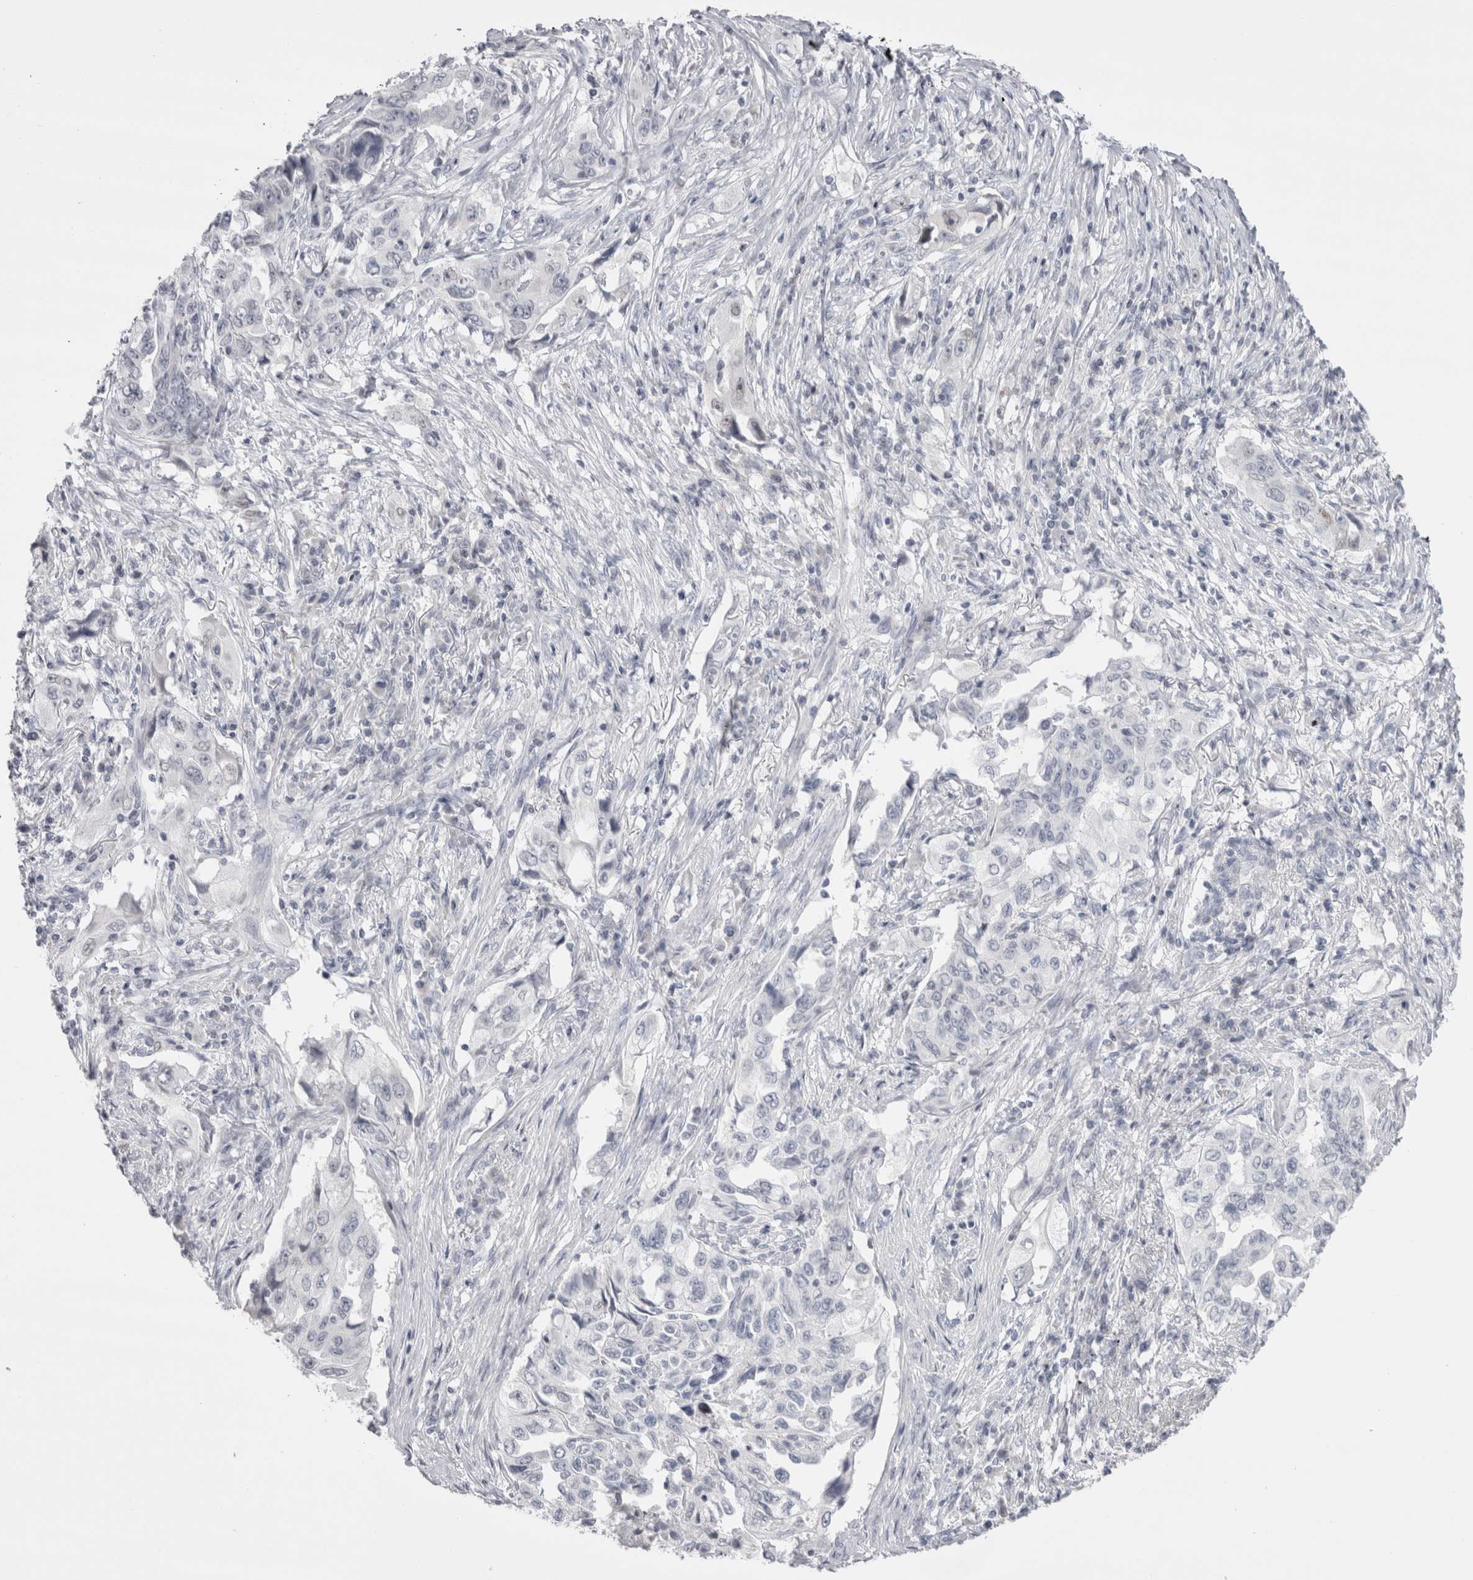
{"staining": {"intensity": "negative", "quantity": "none", "location": "none"}, "tissue": "lung cancer", "cell_type": "Tumor cells", "image_type": "cancer", "snomed": [{"axis": "morphology", "description": "Adenocarcinoma, NOS"}, {"axis": "topography", "description": "Lung"}], "caption": "An immunohistochemistry micrograph of lung cancer is shown. There is no staining in tumor cells of lung cancer.", "gene": "FNDC8", "patient": {"sex": "female", "age": 51}}